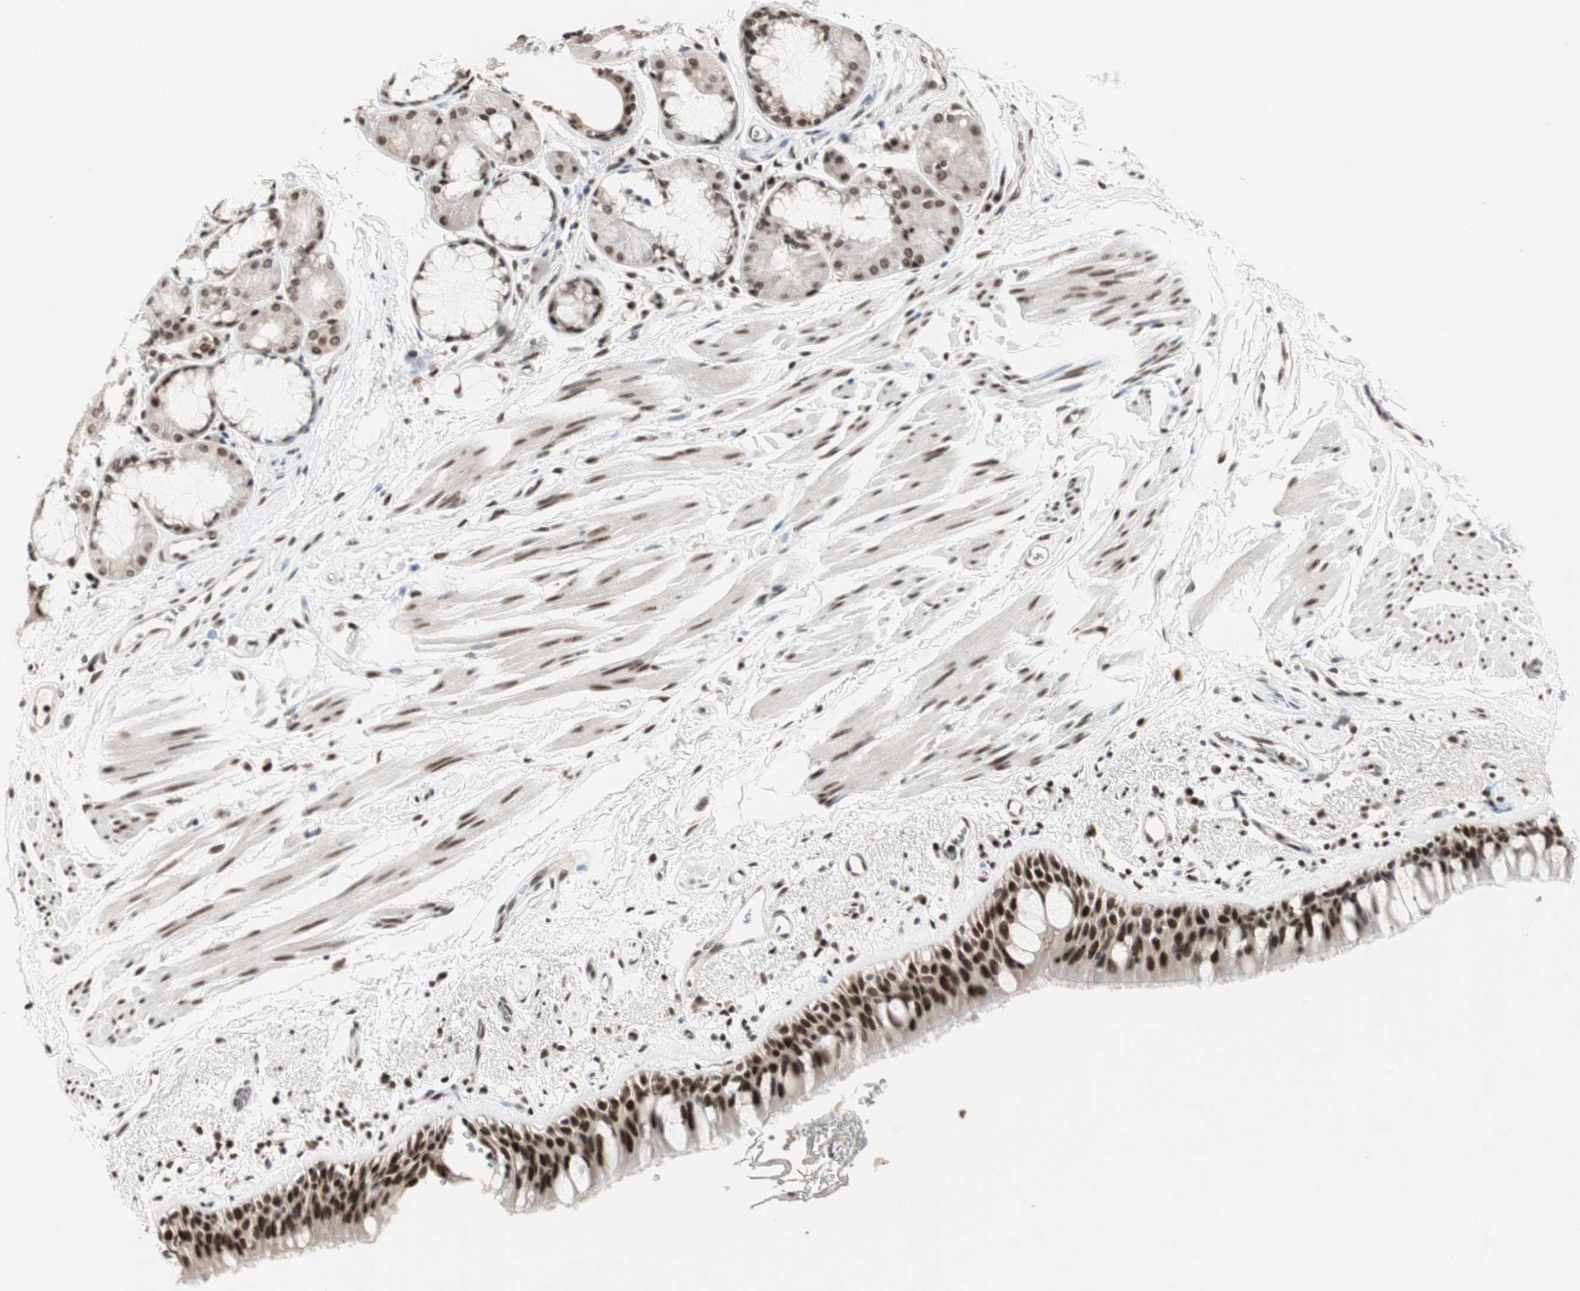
{"staining": {"intensity": "strong", "quantity": ">75%", "location": "nuclear"}, "tissue": "bronchus", "cell_type": "Respiratory epithelial cells", "image_type": "normal", "snomed": [{"axis": "morphology", "description": "Normal tissue, NOS"}, {"axis": "morphology", "description": "Adenocarcinoma, NOS"}, {"axis": "topography", "description": "Bronchus"}, {"axis": "topography", "description": "Lung"}], "caption": "Protein staining of normal bronchus shows strong nuclear staining in about >75% of respiratory epithelial cells. The staining is performed using DAB brown chromogen to label protein expression. The nuclei are counter-stained blue using hematoxylin.", "gene": "MDC1", "patient": {"sex": "female", "age": 54}}